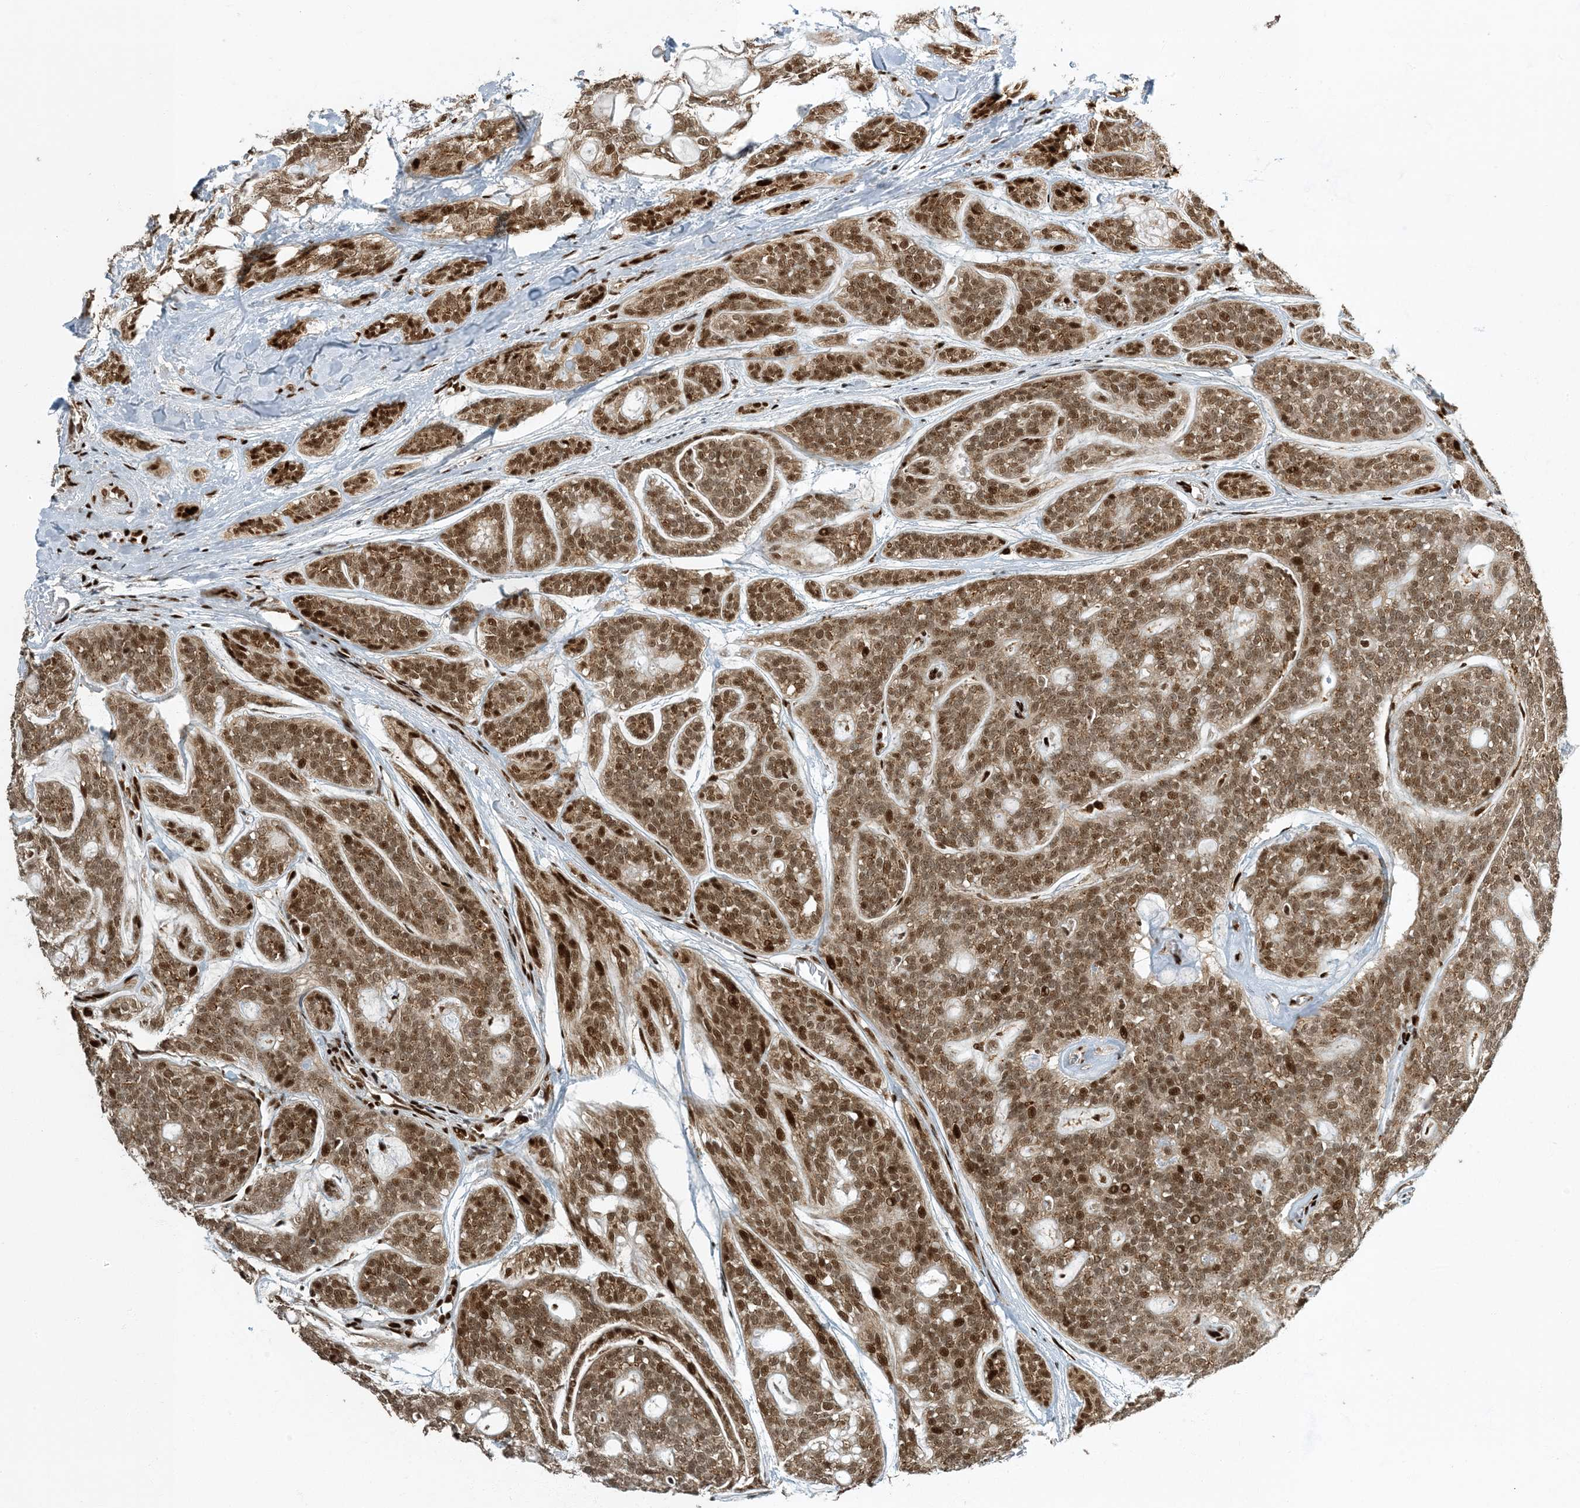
{"staining": {"intensity": "moderate", "quantity": ">75%", "location": "cytoplasmic/membranous,nuclear"}, "tissue": "head and neck cancer", "cell_type": "Tumor cells", "image_type": "cancer", "snomed": [{"axis": "morphology", "description": "Adenocarcinoma, NOS"}, {"axis": "topography", "description": "Head-Neck"}], "caption": "This histopathology image demonstrates IHC staining of adenocarcinoma (head and neck), with medium moderate cytoplasmic/membranous and nuclear expression in approximately >75% of tumor cells.", "gene": "MBD1", "patient": {"sex": "male", "age": 66}}